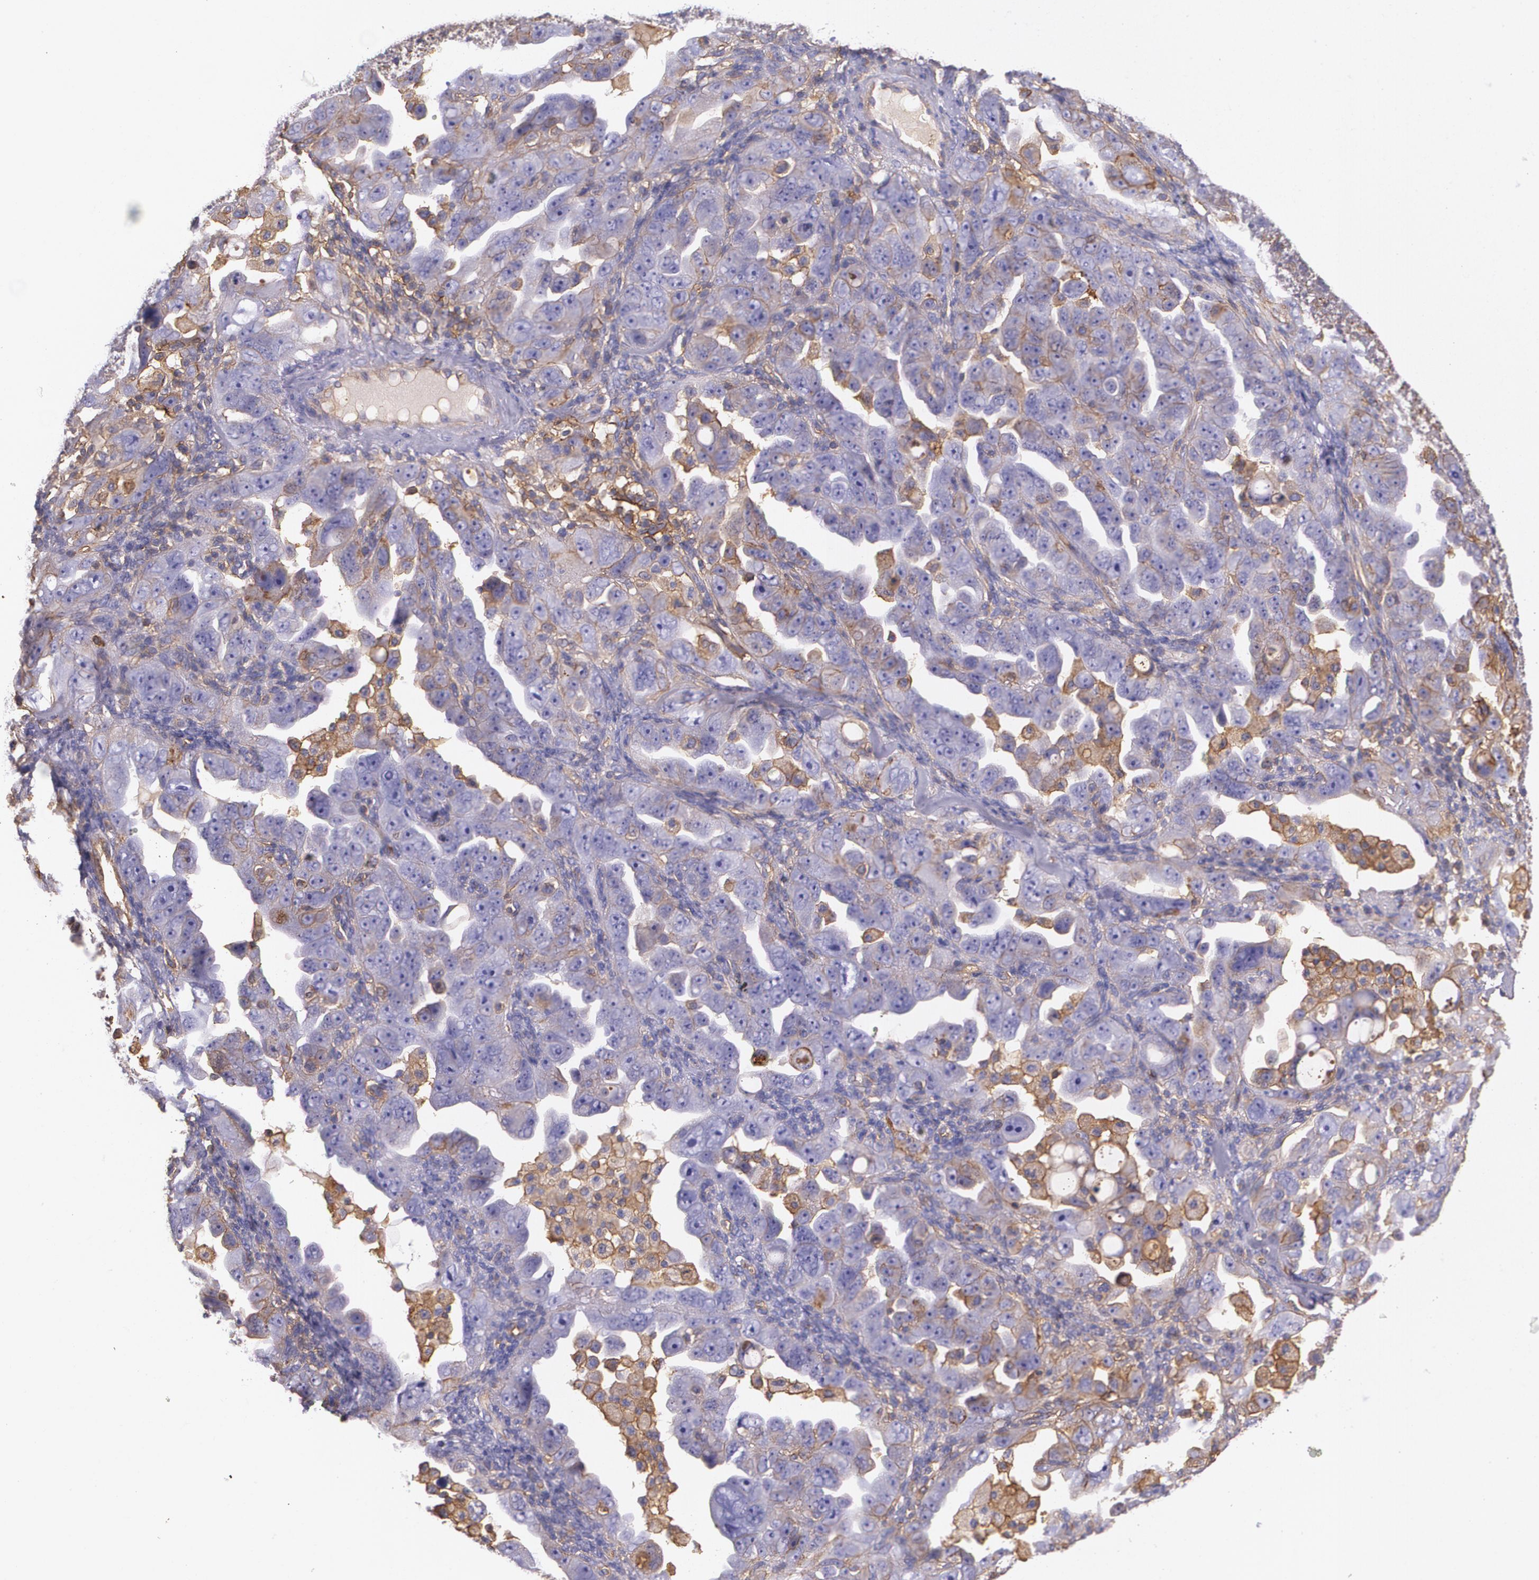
{"staining": {"intensity": "moderate", "quantity": "<25%", "location": "cytoplasmic/membranous"}, "tissue": "ovarian cancer", "cell_type": "Tumor cells", "image_type": "cancer", "snomed": [{"axis": "morphology", "description": "Cystadenocarcinoma, serous, NOS"}, {"axis": "topography", "description": "Ovary"}], "caption": "About <25% of tumor cells in serous cystadenocarcinoma (ovarian) show moderate cytoplasmic/membranous protein expression as visualized by brown immunohistochemical staining.", "gene": "B2M", "patient": {"sex": "female", "age": 66}}